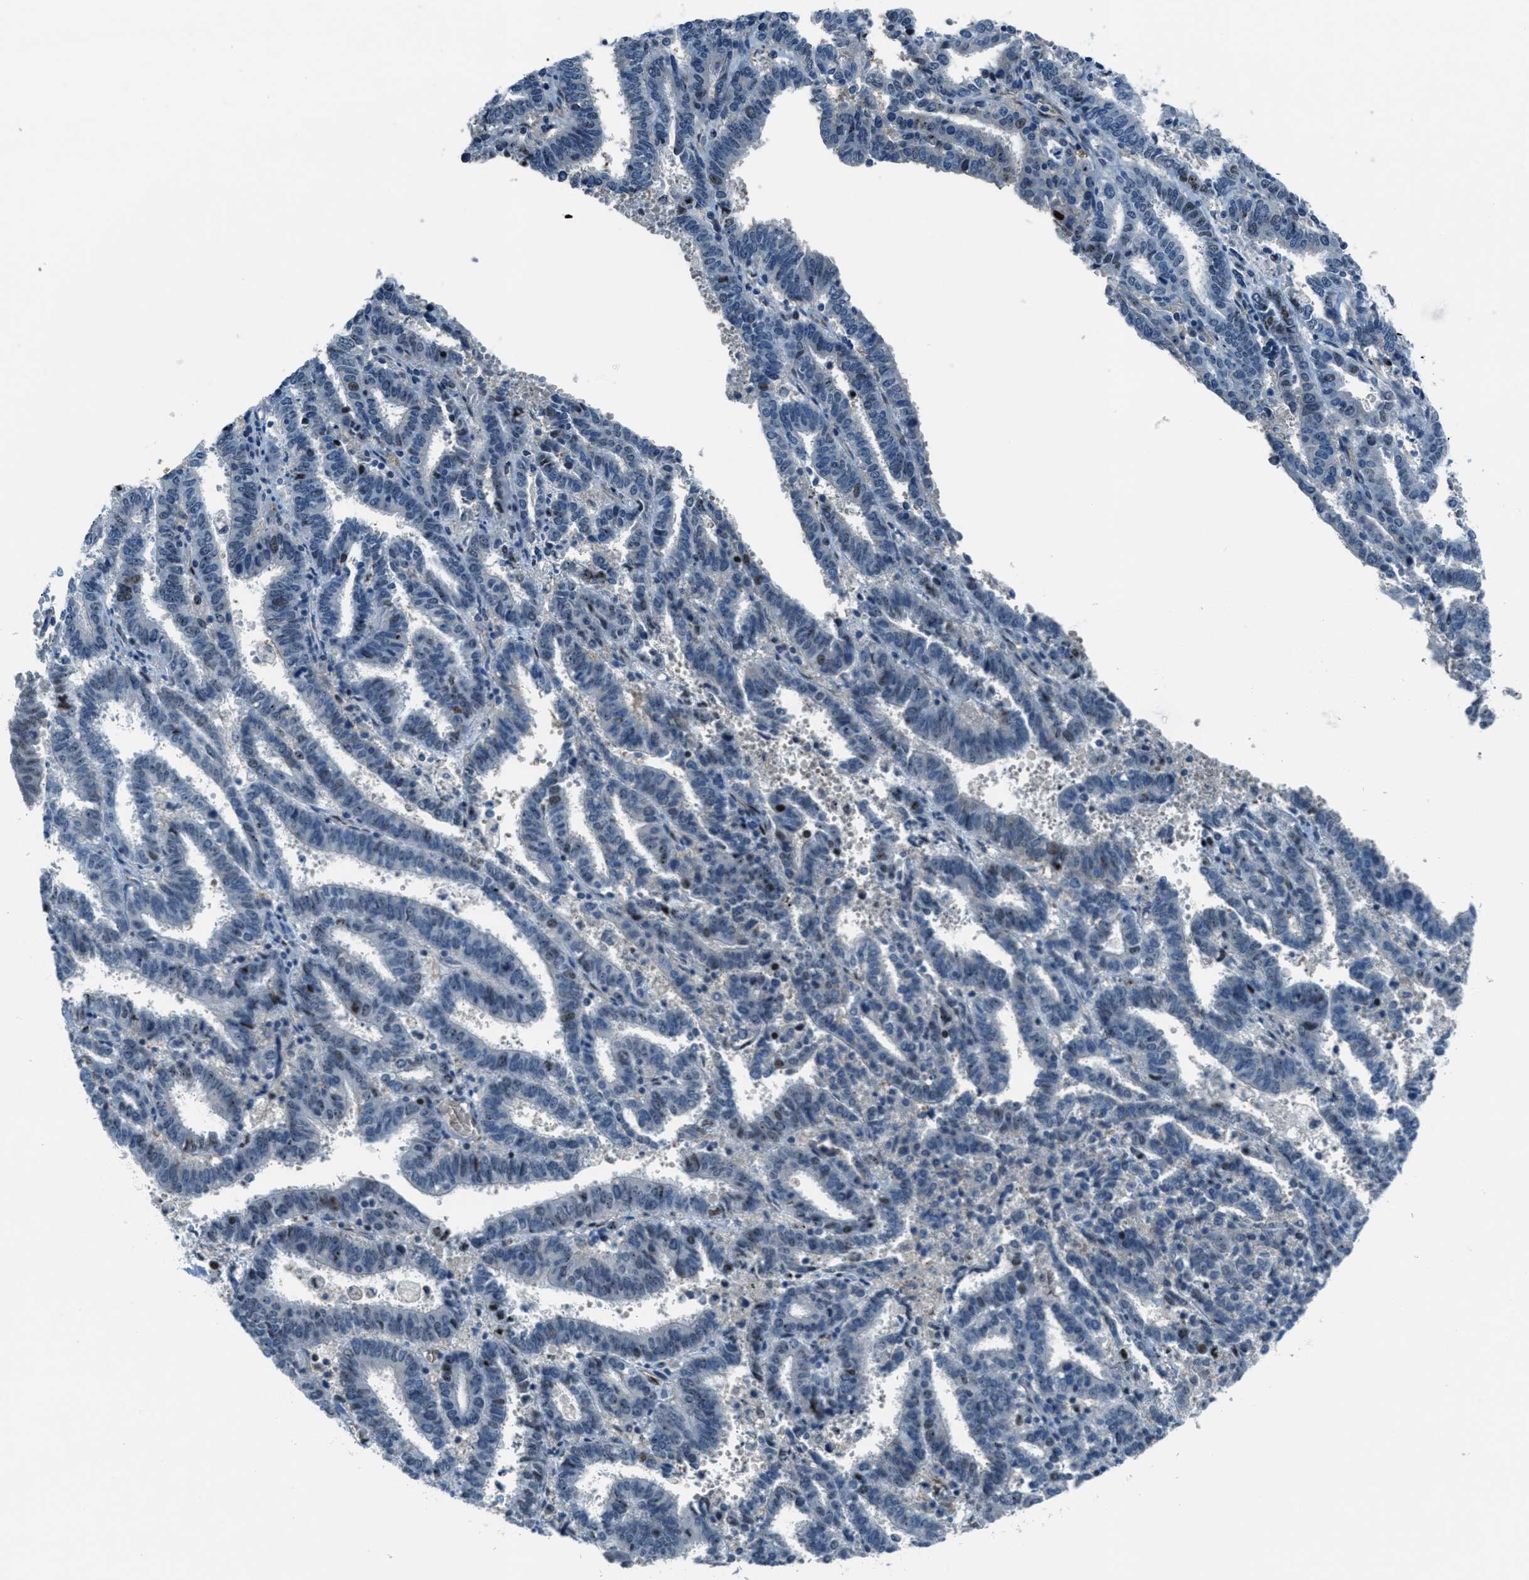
{"staining": {"intensity": "weak", "quantity": "<25%", "location": "nuclear"}, "tissue": "endometrial cancer", "cell_type": "Tumor cells", "image_type": "cancer", "snomed": [{"axis": "morphology", "description": "Adenocarcinoma, NOS"}, {"axis": "topography", "description": "Uterus"}], "caption": "This is an immunohistochemistry (IHC) photomicrograph of human adenocarcinoma (endometrial). There is no expression in tumor cells.", "gene": "ZDHHC23", "patient": {"sex": "female", "age": 83}}